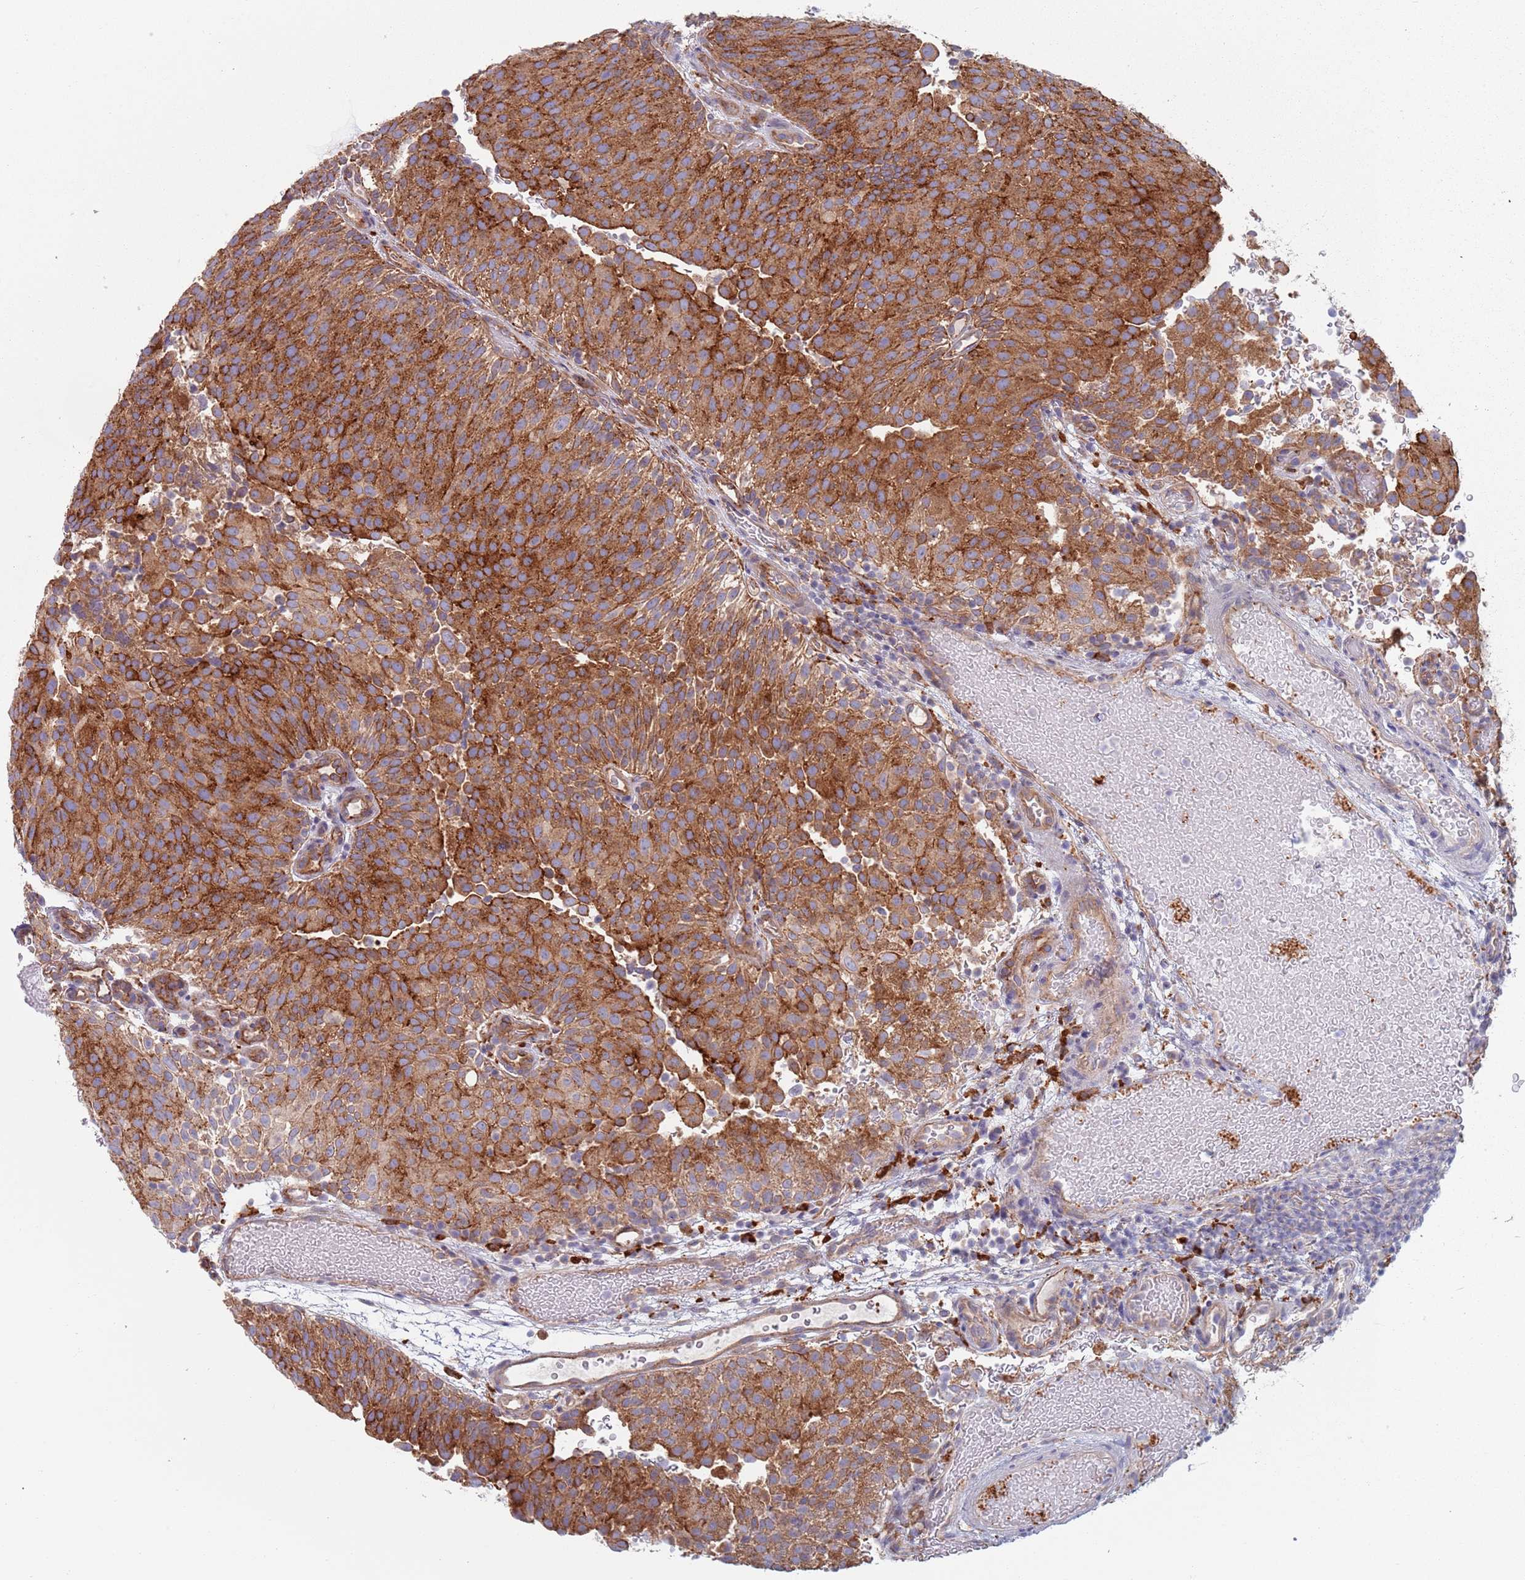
{"staining": {"intensity": "strong", "quantity": ">75%", "location": "cytoplasmic/membranous"}, "tissue": "urothelial cancer", "cell_type": "Tumor cells", "image_type": "cancer", "snomed": [{"axis": "morphology", "description": "Urothelial carcinoma, Low grade"}, {"axis": "topography", "description": "Urinary bladder"}], "caption": "A high-resolution micrograph shows immunohistochemistry (IHC) staining of urothelial cancer, which exhibits strong cytoplasmic/membranous staining in approximately >75% of tumor cells.", "gene": "APPL2", "patient": {"sex": "male", "age": 78}}